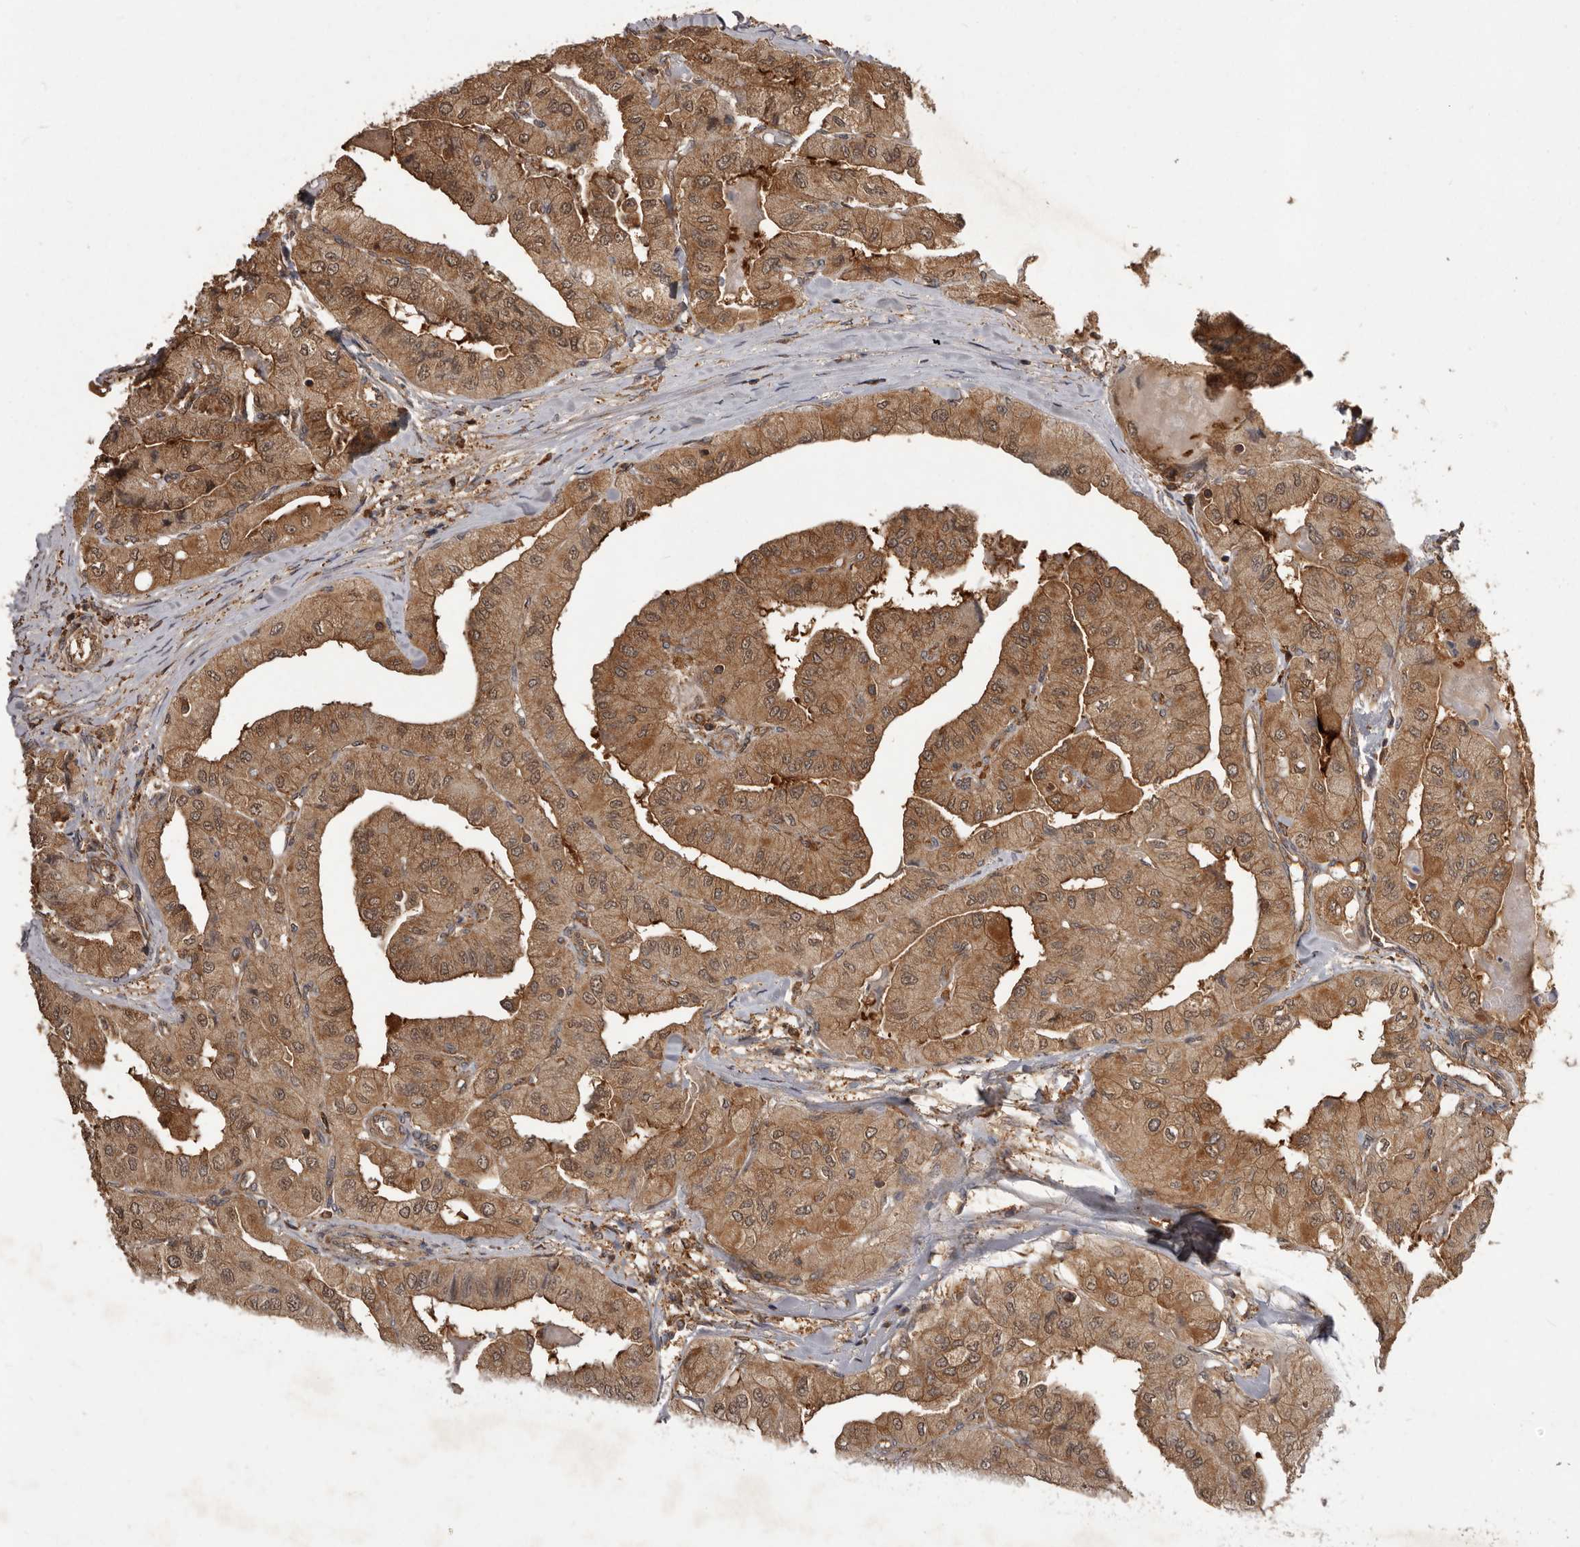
{"staining": {"intensity": "moderate", "quantity": ">75%", "location": "cytoplasmic/membranous,nuclear"}, "tissue": "thyroid cancer", "cell_type": "Tumor cells", "image_type": "cancer", "snomed": [{"axis": "morphology", "description": "Papillary adenocarcinoma, NOS"}, {"axis": "topography", "description": "Thyroid gland"}], "caption": "Immunohistochemical staining of human thyroid cancer (papillary adenocarcinoma) demonstrates medium levels of moderate cytoplasmic/membranous and nuclear protein expression in about >75% of tumor cells.", "gene": "SLC22A3", "patient": {"sex": "female", "age": 59}}